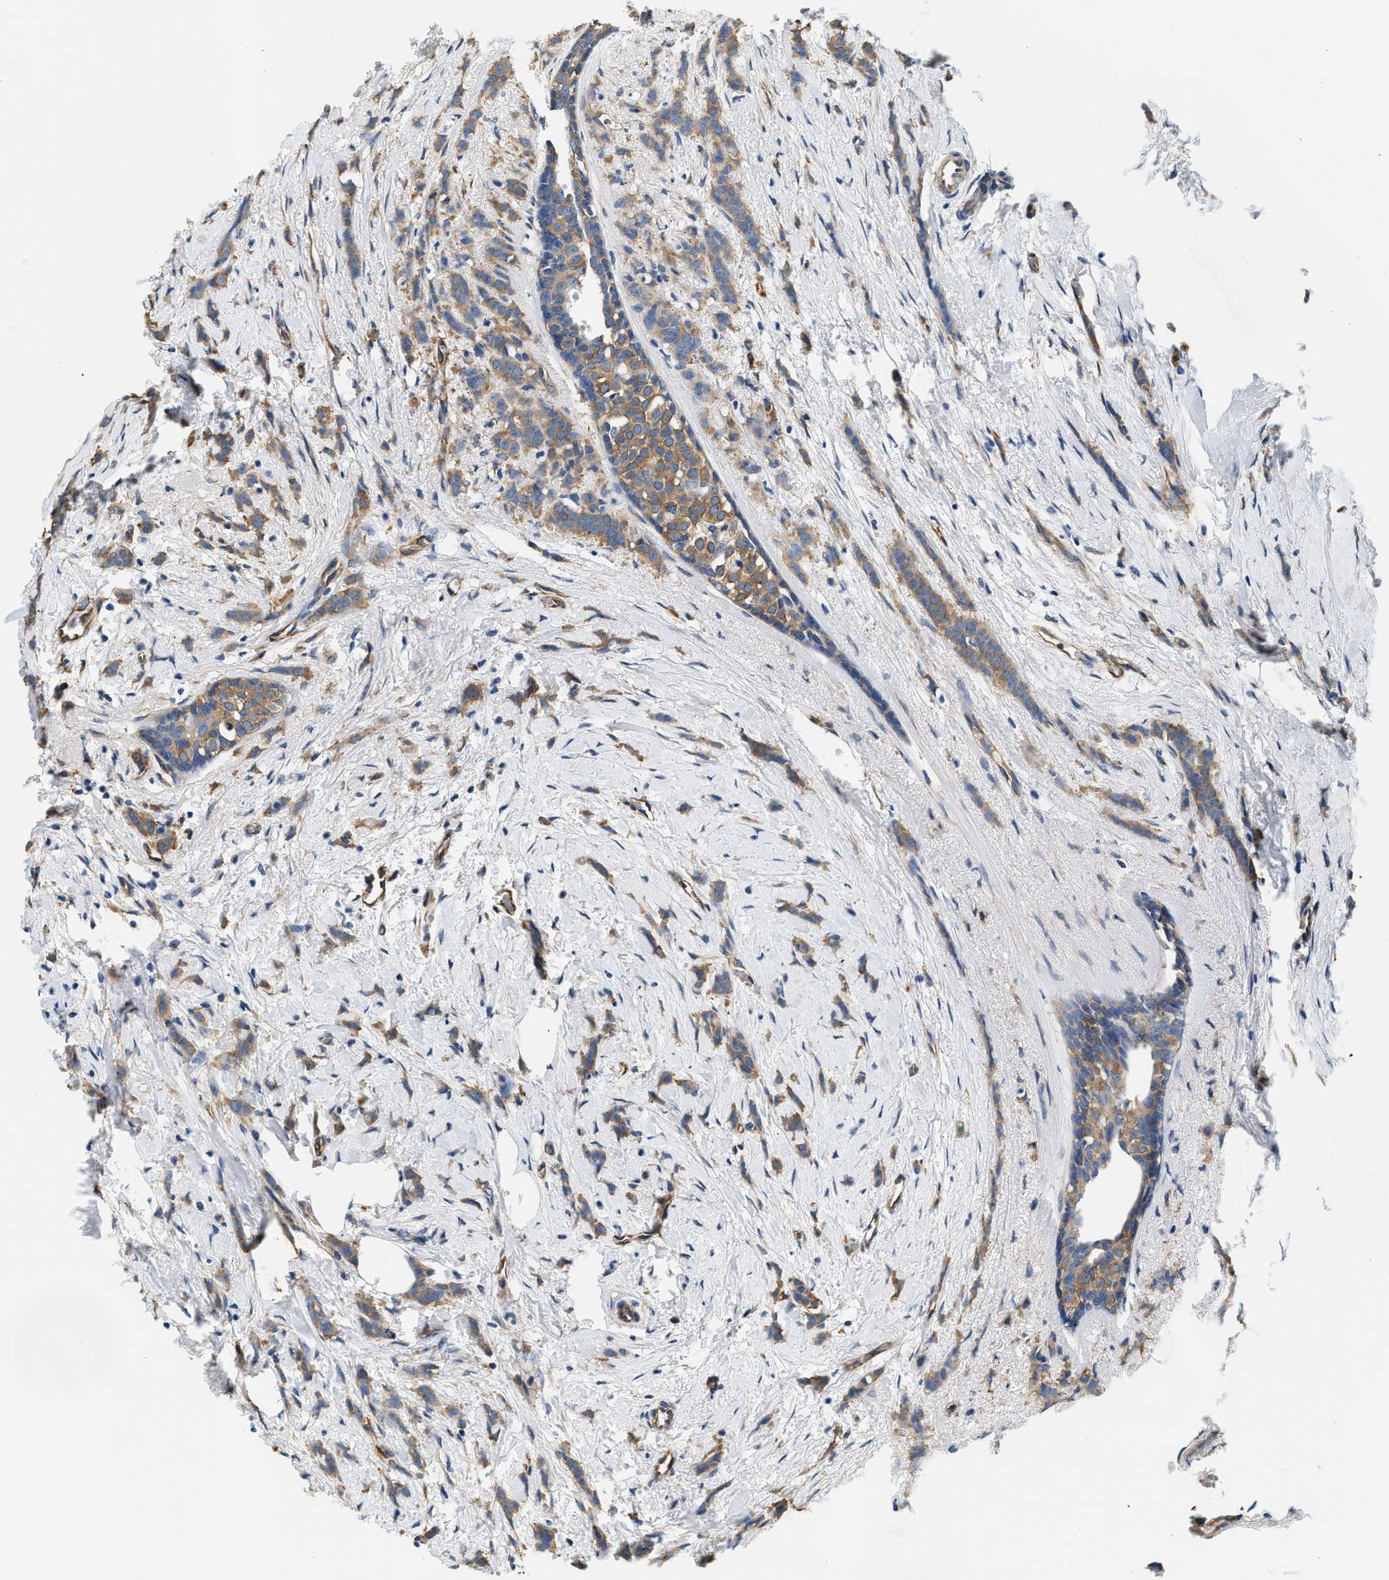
{"staining": {"intensity": "moderate", "quantity": ">75%", "location": "cytoplasmic/membranous"}, "tissue": "breast cancer", "cell_type": "Tumor cells", "image_type": "cancer", "snomed": [{"axis": "morphology", "description": "Lobular carcinoma, in situ"}, {"axis": "morphology", "description": "Lobular carcinoma"}, {"axis": "topography", "description": "Breast"}], "caption": "This is a micrograph of IHC staining of breast cancer (lobular carcinoma in situ), which shows moderate staining in the cytoplasmic/membranous of tumor cells.", "gene": "PPP2R1B", "patient": {"sex": "female", "age": 41}}